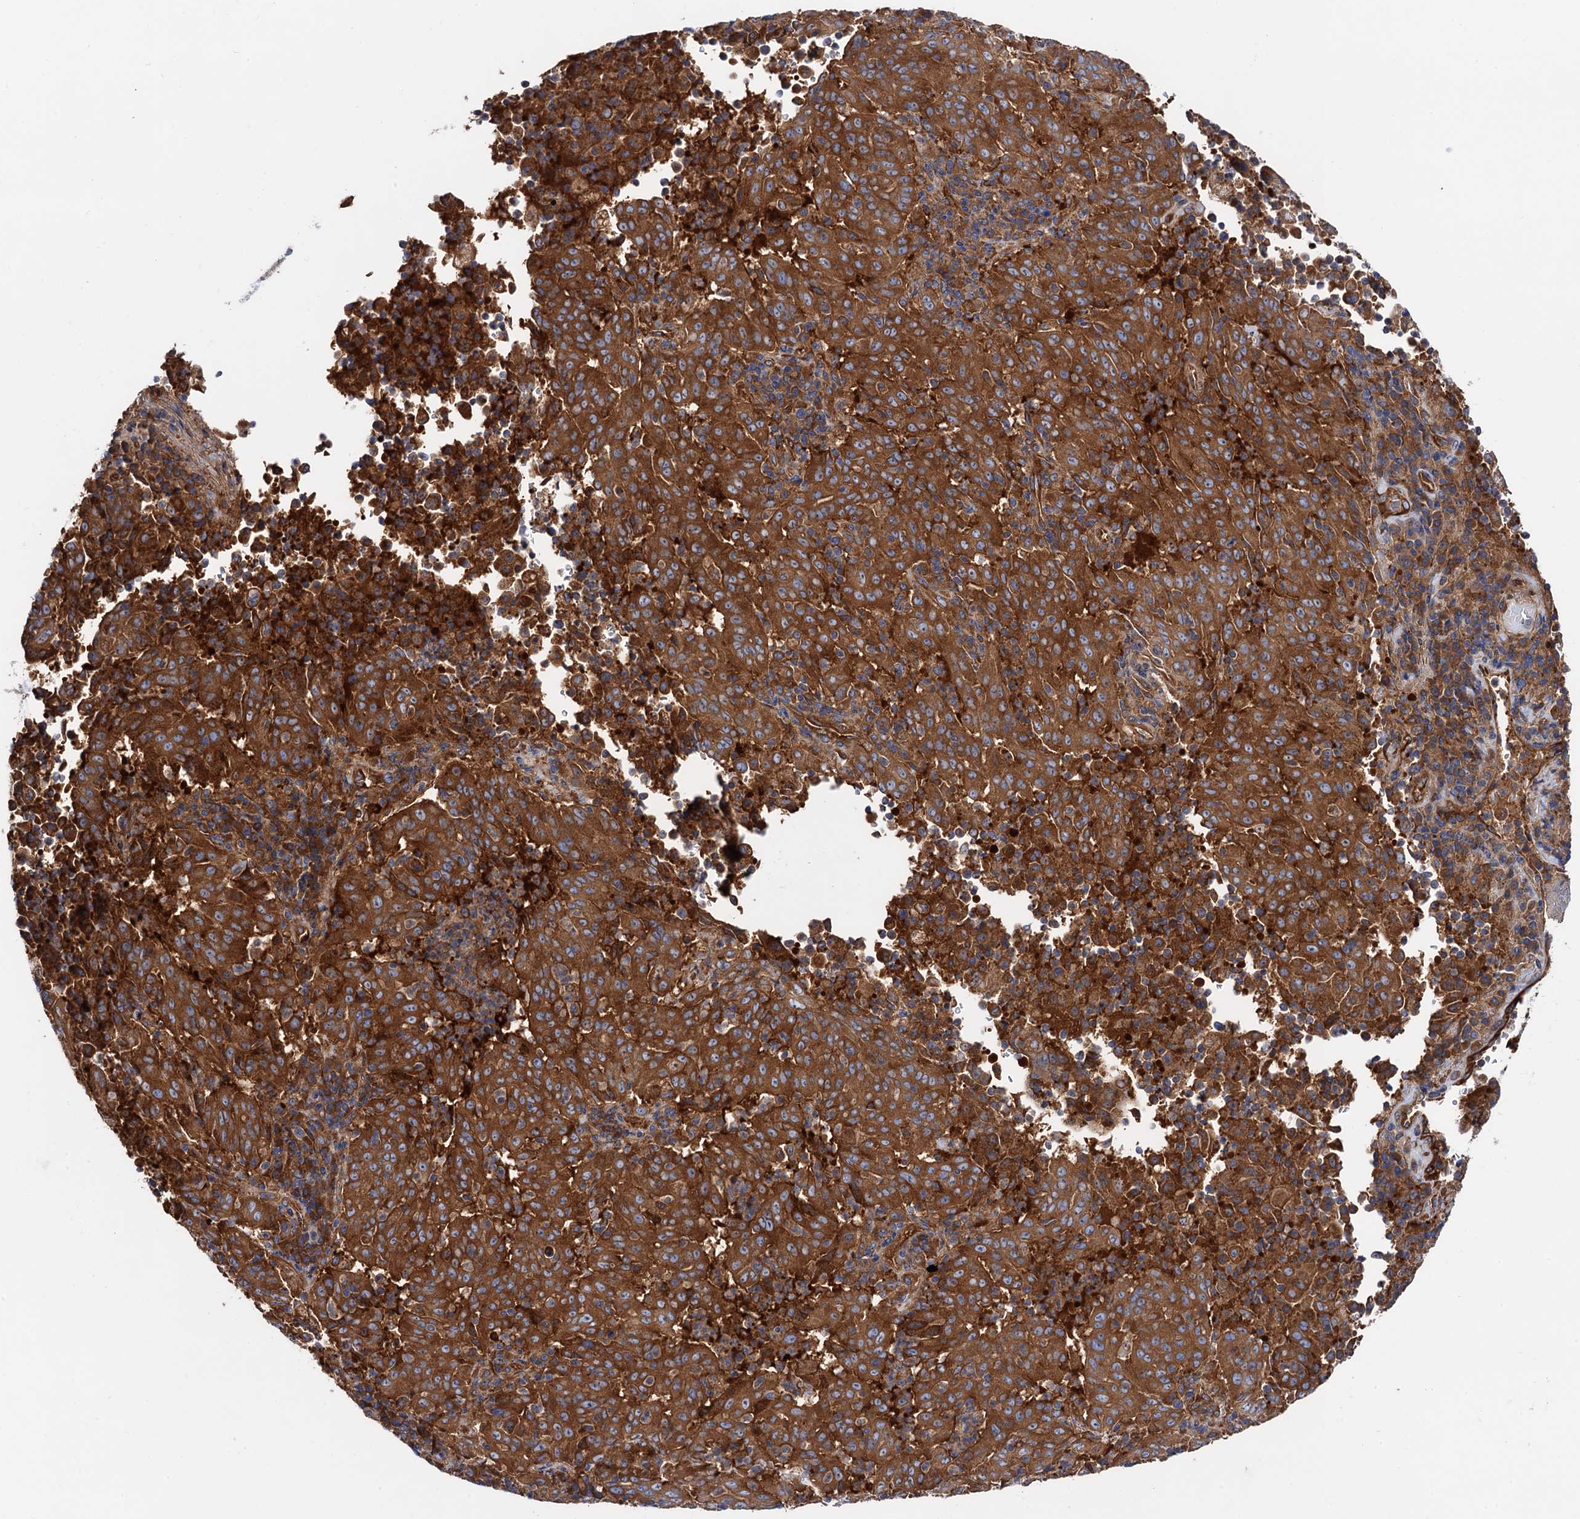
{"staining": {"intensity": "strong", "quantity": ">75%", "location": "cytoplasmic/membranous"}, "tissue": "pancreatic cancer", "cell_type": "Tumor cells", "image_type": "cancer", "snomed": [{"axis": "morphology", "description": "Adenocarcinoma, NOS"}, {"axis": "topography", "description": "Pancreas"}], "caption": "This photomicrograph exhibits immunohistochemistry (IHC) staining of human adenocarcinoma (pancreatic), with high strong cytoplasmic/membranous positivity in approximately >75% of tumor cells.", "gene": "MRPL48", "patient": {"sex": "male", "age": 63}}